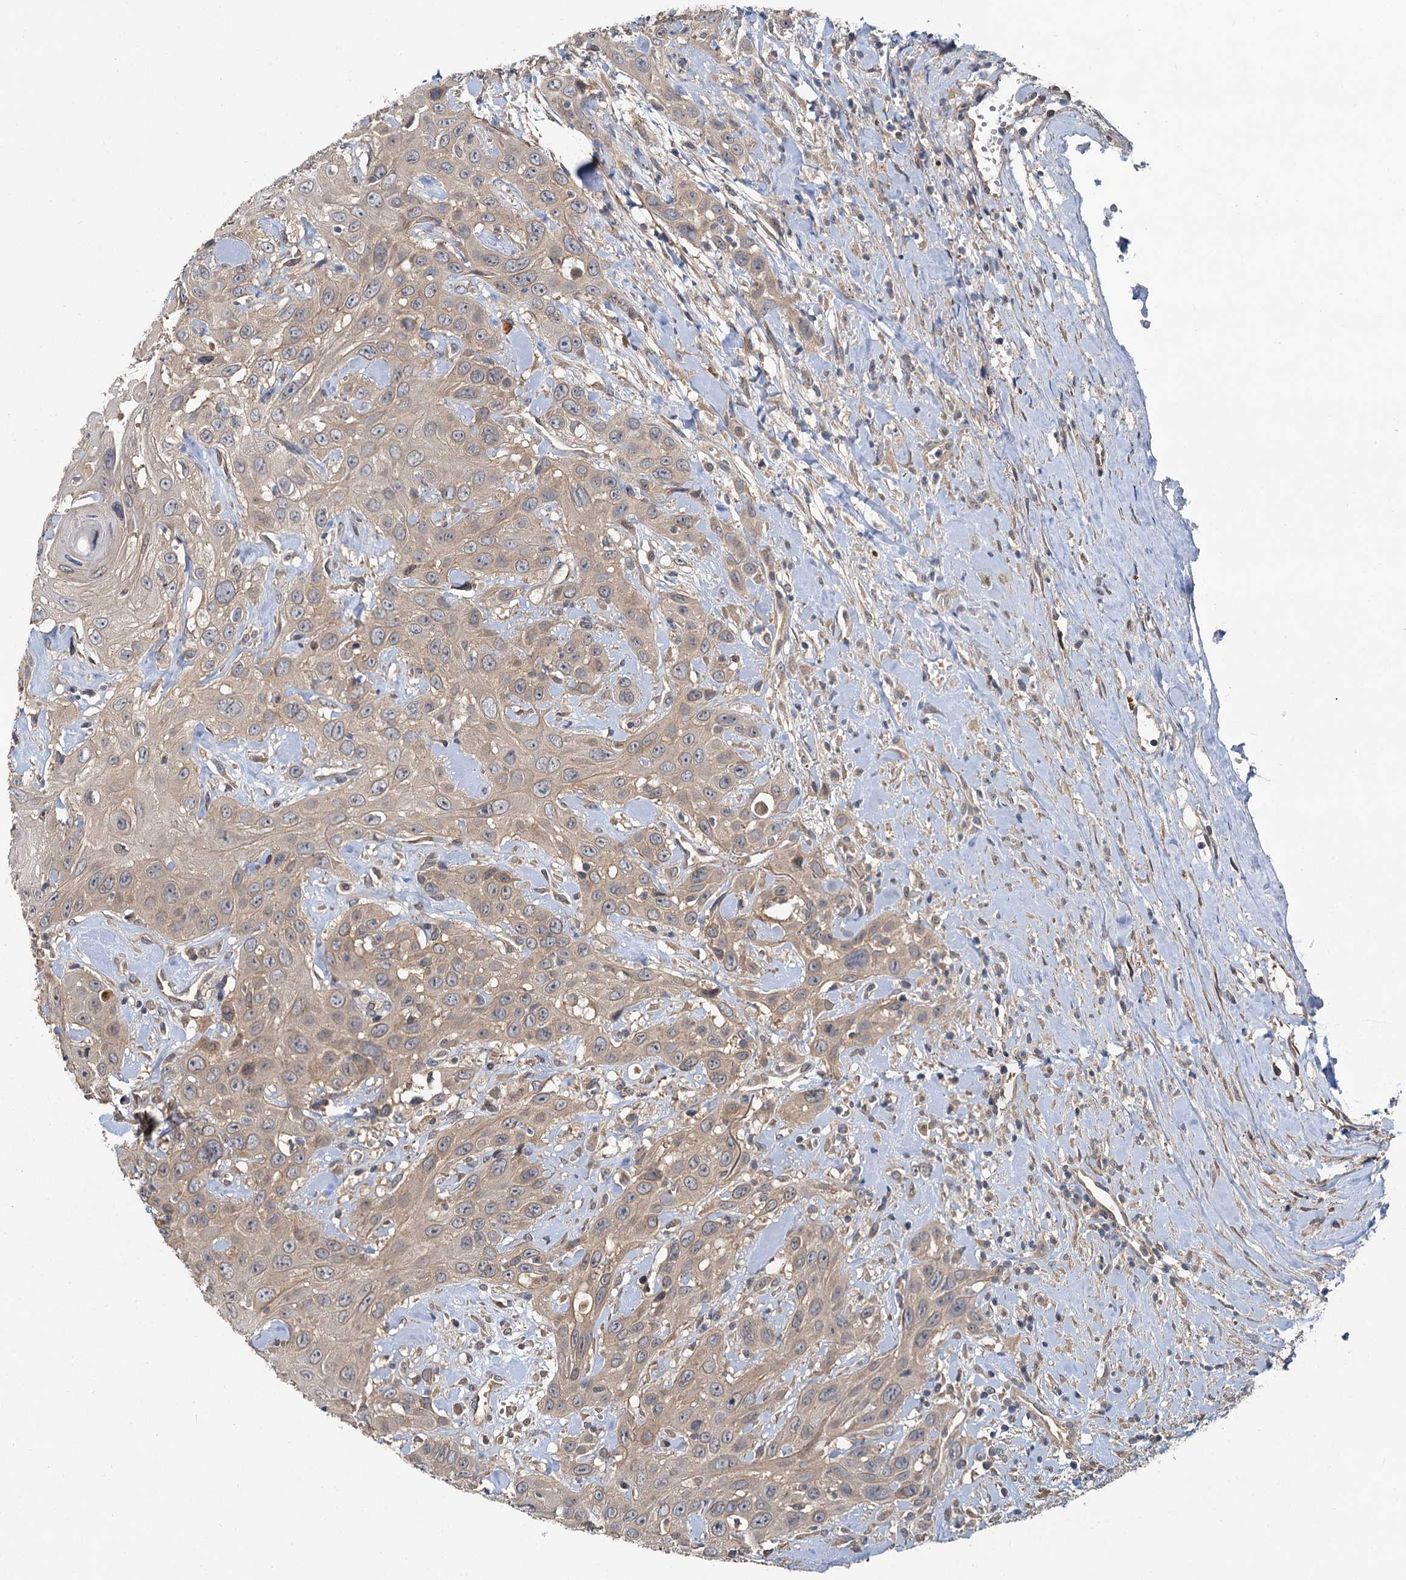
{"staining": {"intensity": "weak", "quantity": ">75%", "location": "cytoplasmic/membranous"}, "tissue": "head and neck cancer", "cell_type": "Tumor cells", "image_type": "cancer", "snomed": [{"axis": "morphology", "description": "Squamous cell carcinoma, NOS"}, {"axis": "topography", "description": "Head-Neck"}], "caption": "This micrograph exhibits immunohistochemistry staining of human head and neck squamous cell carcinoma, with low weak cytoplasmic/membranous staining in about >75% of tumor cells.", "gene": "ZNF324", "patient": {"sex": "male", "age": 81}}